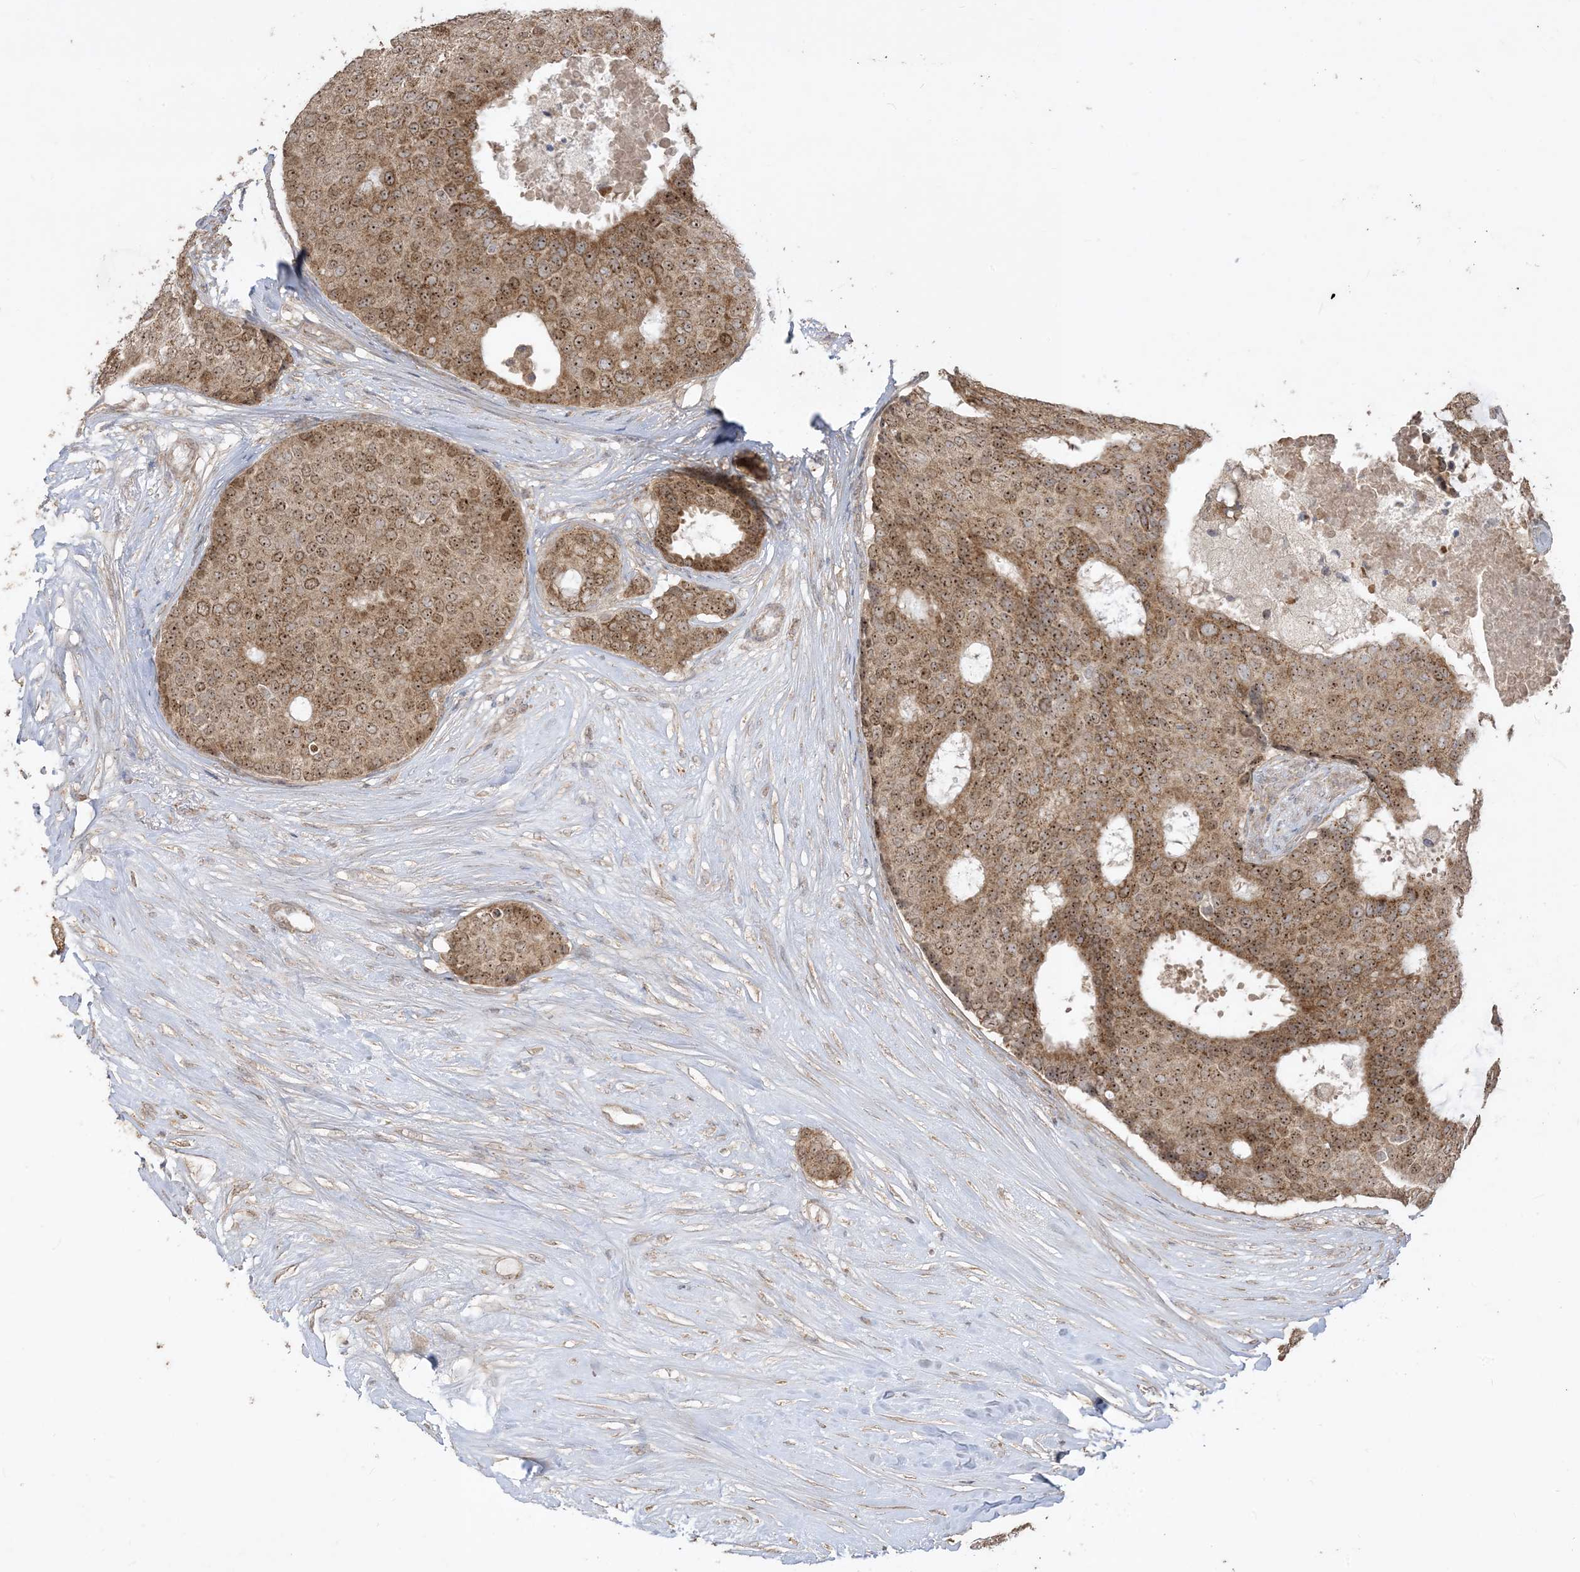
{"staining": {"intensity": "strong", "quantity": ">75%", "location": "cytoplasmic/membranous,nuclear"}, "tissue": "breast cancer", "cell_type": "Tumor cells", "image_type": "cancer", "snomed": [{"axis": "morphology", "description": "Duct carcinoma"}, {"axis": "topography", "description": "Breast"}], "caption": "Protein staining of invasive ductal carcinoma (breast) tissue exhibits strong cytoplasmic/membranous and nuclear positivity in approximately >75% of tumor cells. (Stains: DAB in brown, nuclei in blue, Microscopy: brightfield microscopy at high magnification).", "gene": "SIRT3", "patient": {"sex": "female", "age": 75}}